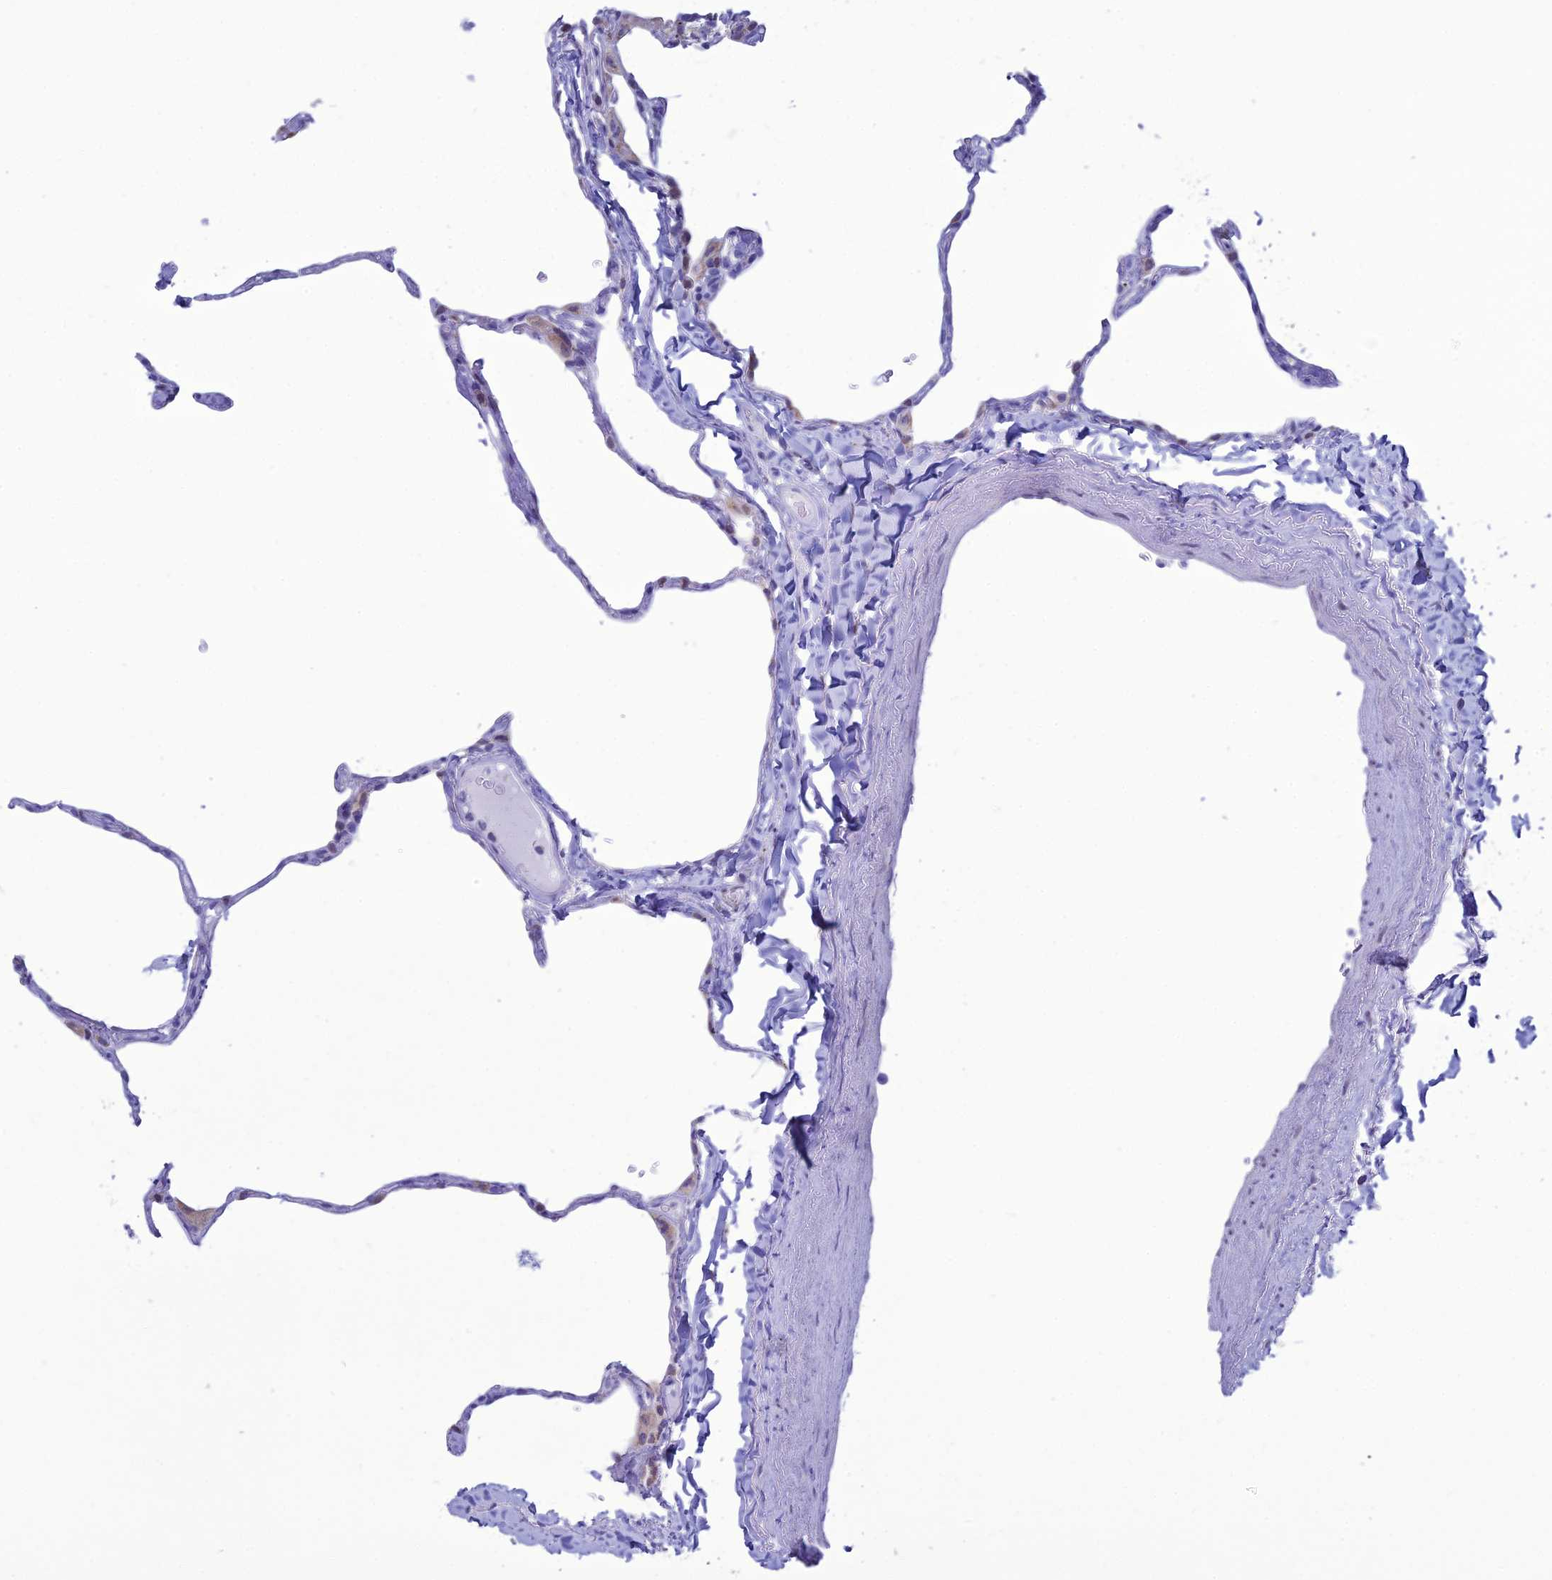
{"staining": {"intensity": "weak", "quantity": "<25%", "location": "cytoplasmic/membranous"}, "tissue": "lung", "cell_type": "Alveolar cells", "image_type": "normal", "snomed": [{"axis": "morphology", "description": "Normal tissue, NOS"}, {"axis": "topography", "description": "Lung"}], "caption": "Alveolar cells are negative for brown protein staining in normal lung. (Immunohistochemistry, brightfield microscopy, high magnification).", "gene": "CFAP210", "patient": {"sex": "male", "age": 65}}